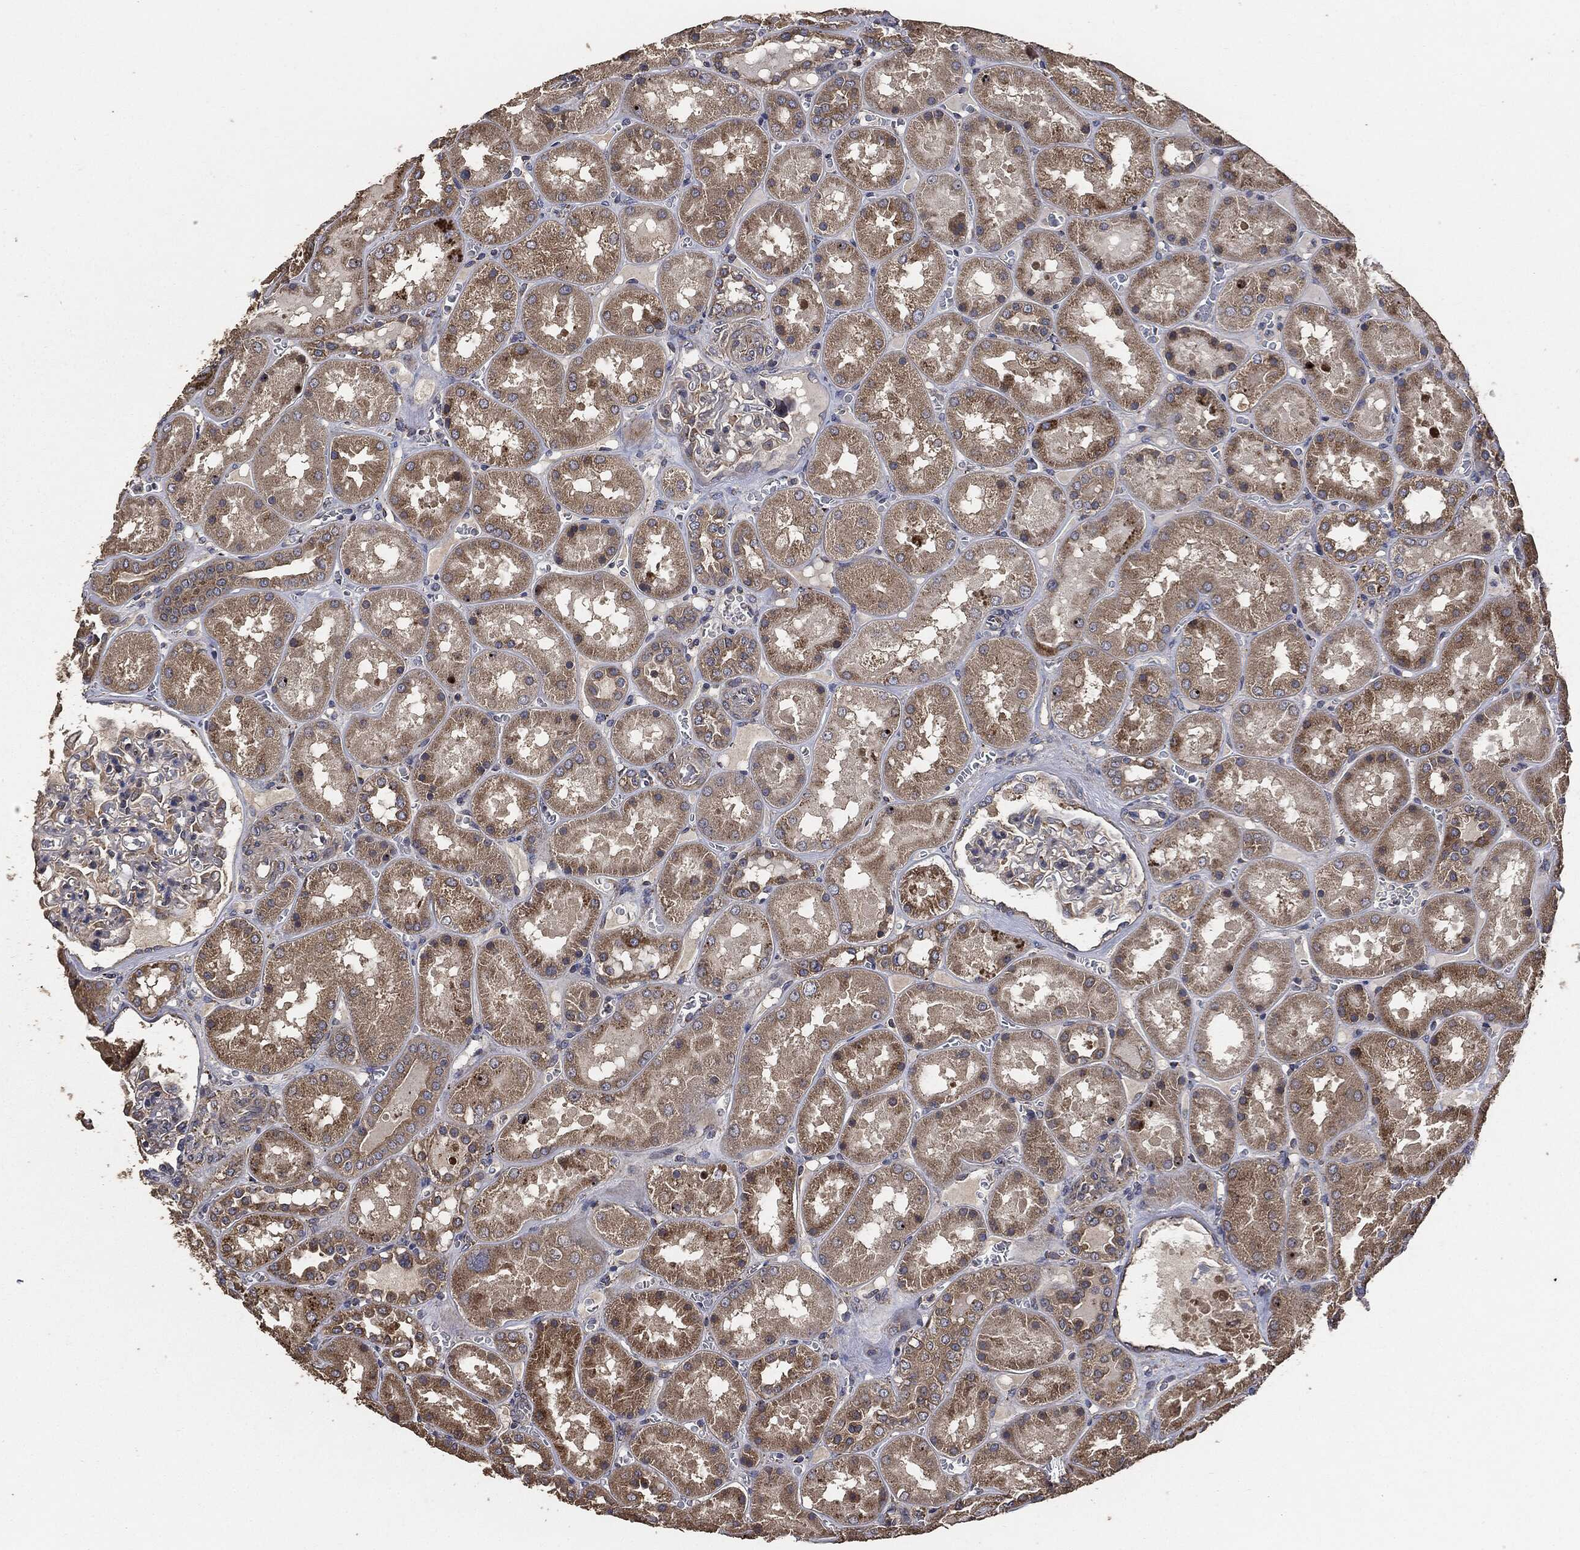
{"staining": {"intensity": "strong", "quantity": "<25%", "location": "cytoplasmic/membranous"}, "tissue": "kidney", "cell_type": "Cells in glomeruli", "image_type": "normal", "snomed": [{"axis": "morphology", "description": "Normal tissue, NOS"}, {"axis": "topography", "description": "Kidney"}], "caption": "Immunohistochemical staining of unremarkable kidney shows strong cytoplasmic/membranous protein positivity in approximately <25% of cells in glomeruli. (brown staining indicates protein expression, while blue staining denotes nuclei).", "gene": "STK3", "patient": {"sex": "male", "age": 73}}